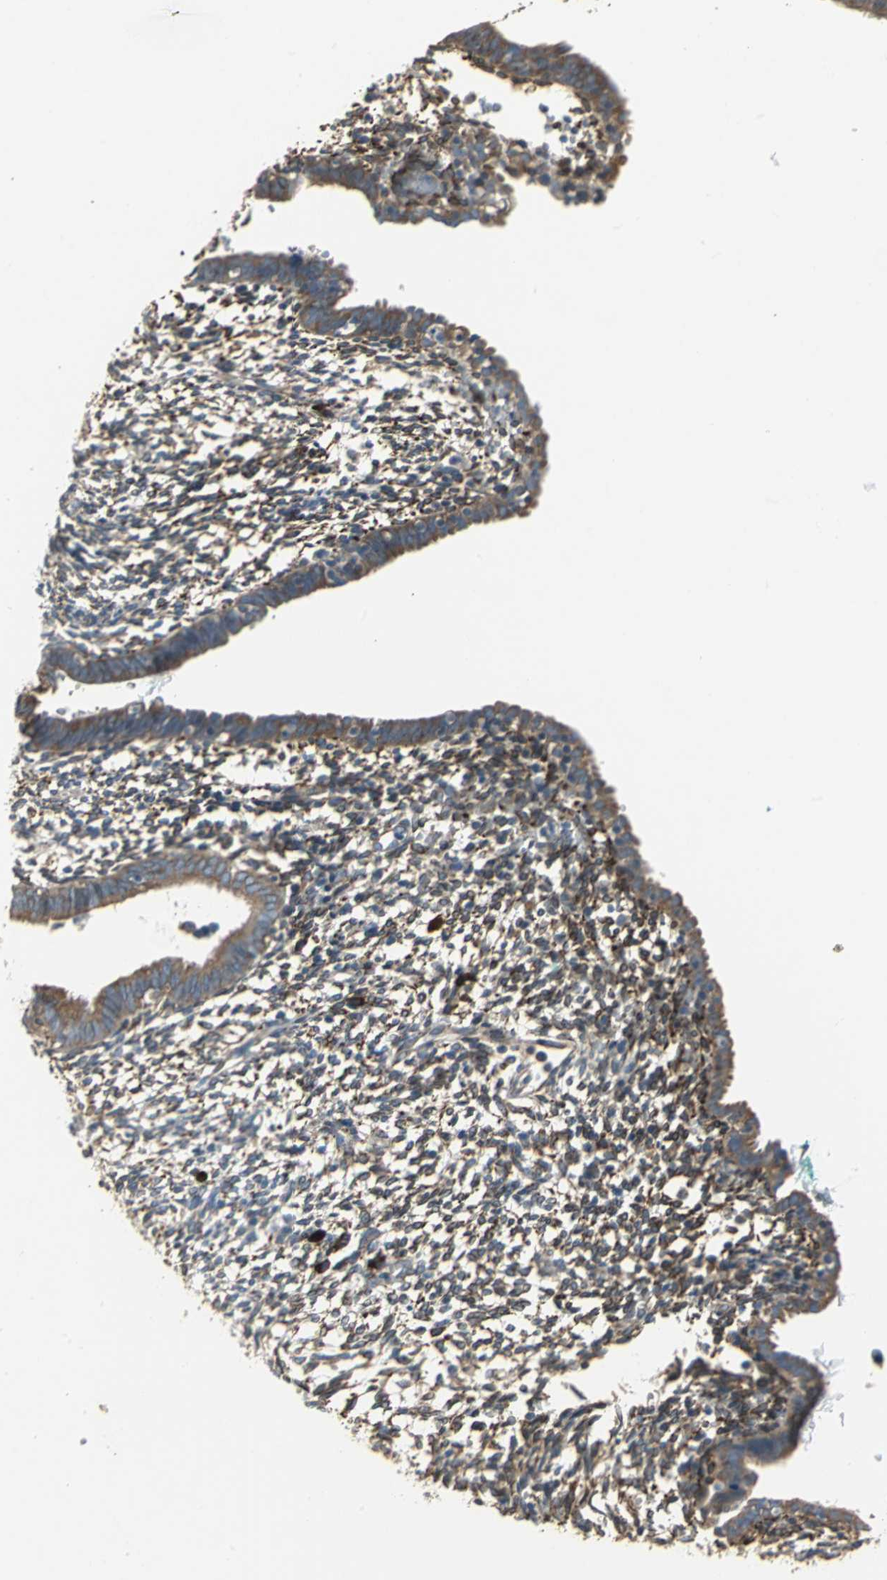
{"staining": {"intensity": "weak", "quantity": "25%-75%", "location": "cytoplasmic/membranous"}, "tissue": "endometrium", "cell_type": "Cells in endometrial stroma", "image_type": "normal", "snomed": [{"axis": "morphology", "description": "Normal tissue, NOS"}, {"axis": "morphology", "description": "Atrophy, NOS"}, {"axis": "topography", "description": "Uterus"}, {"axis": "topography", "description": "Endometrium"}], "caption": "Immunohistochemistry (IHC) micrograph of unremarkable endometrium stained for a protein (brown), which exhibits low levels of weak cytoplasmic/membranous staining in about 25%-75% of cells in endometrial stroma.", "gene": "SYVN1", "patient": {"sex": "female", "age": 68}}